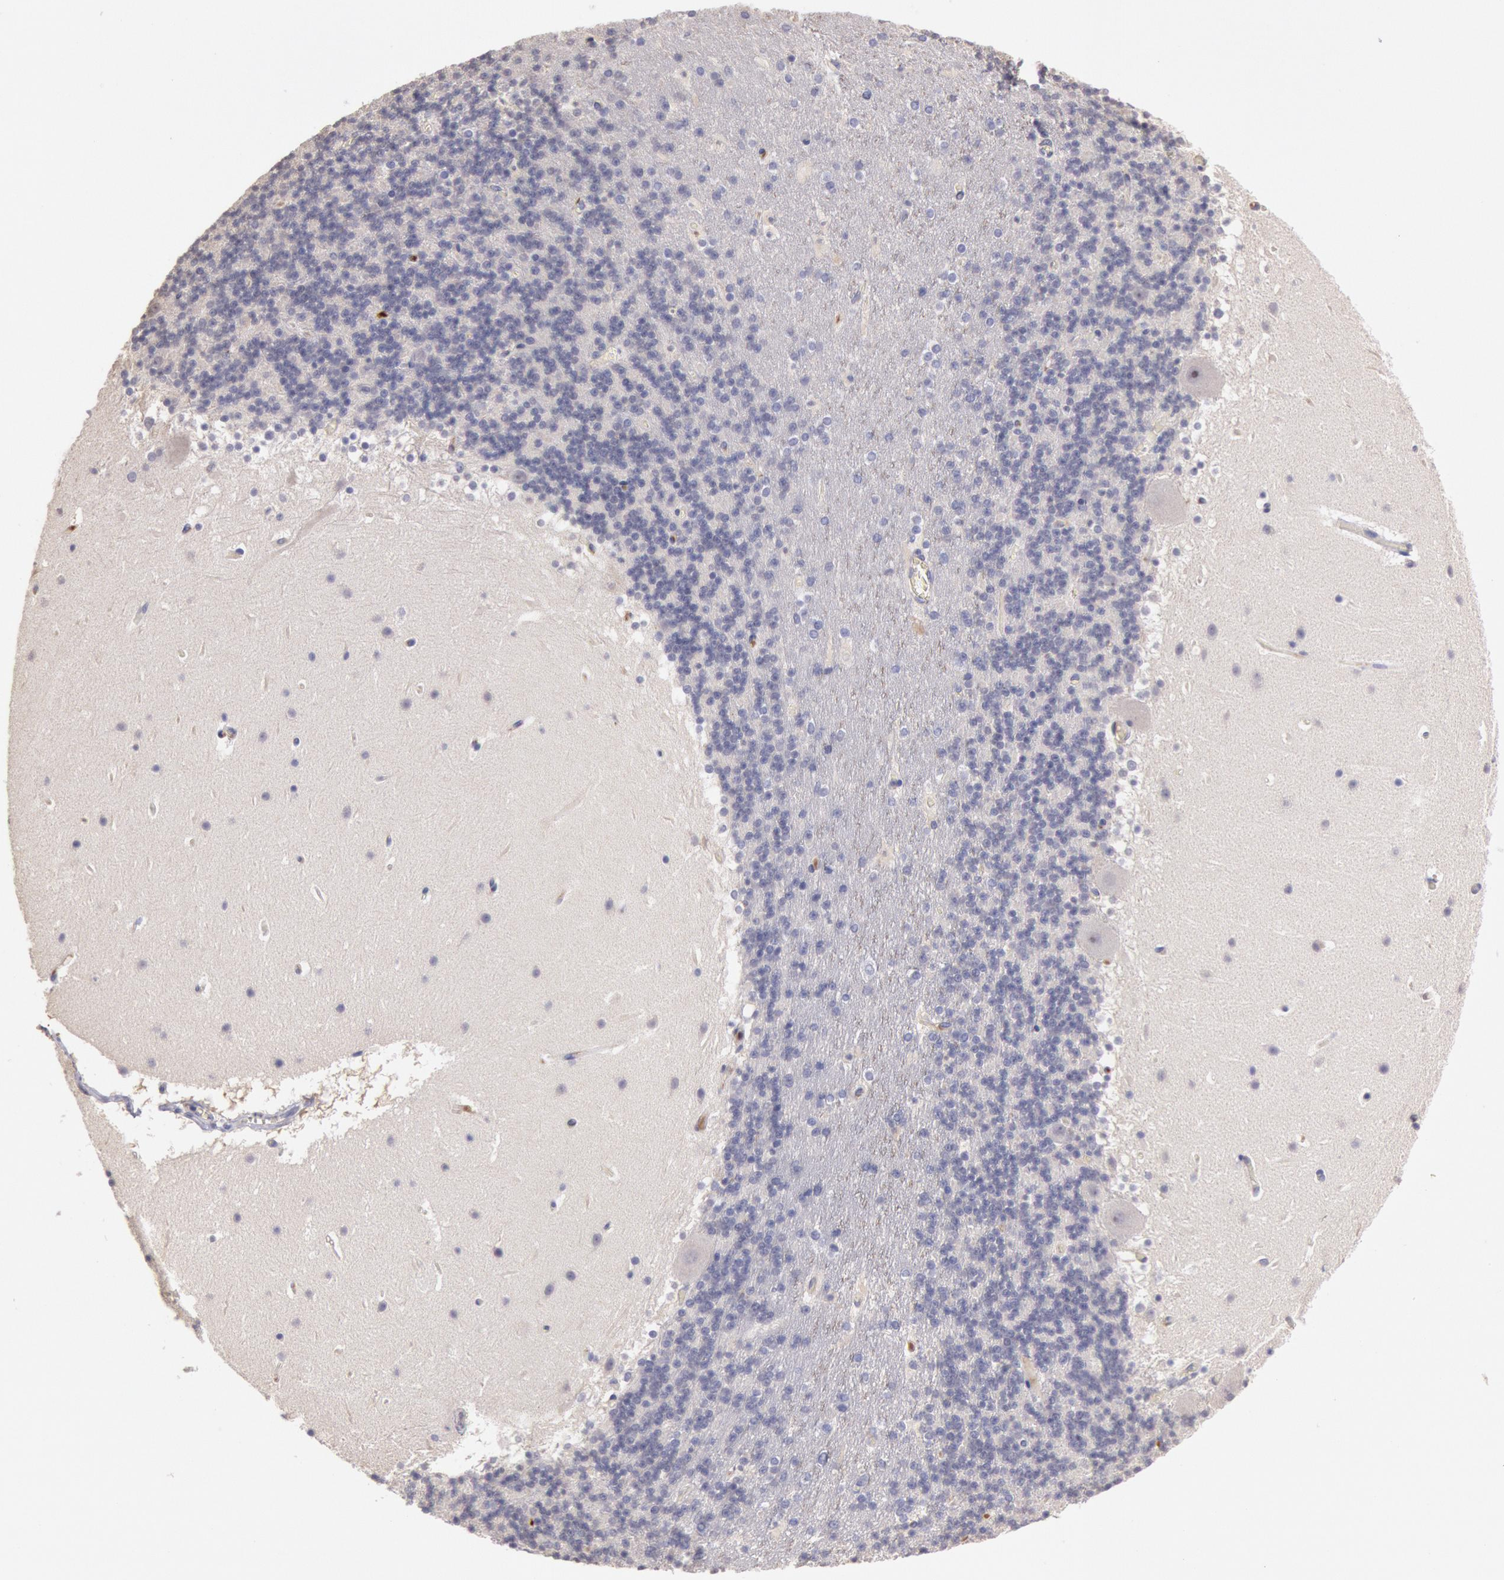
{"staining": {"intensity": "negative", "quantity": "none", "location": "none"}, "tissue": "cerebellum", "cell_type": "Cells in granular layer", "image_type": "normal", "snomed": [{"axis": "morphology", "description": "Normal tissue, NOS"}, {"axis": "topography", "description": "Cerebellum"}], "caption": "Protein analysis of benign cerebellum shows no significant positivity in cells in granular layer.", "gene": "C1R", "patient": {"sex": "male", "age": 45}}